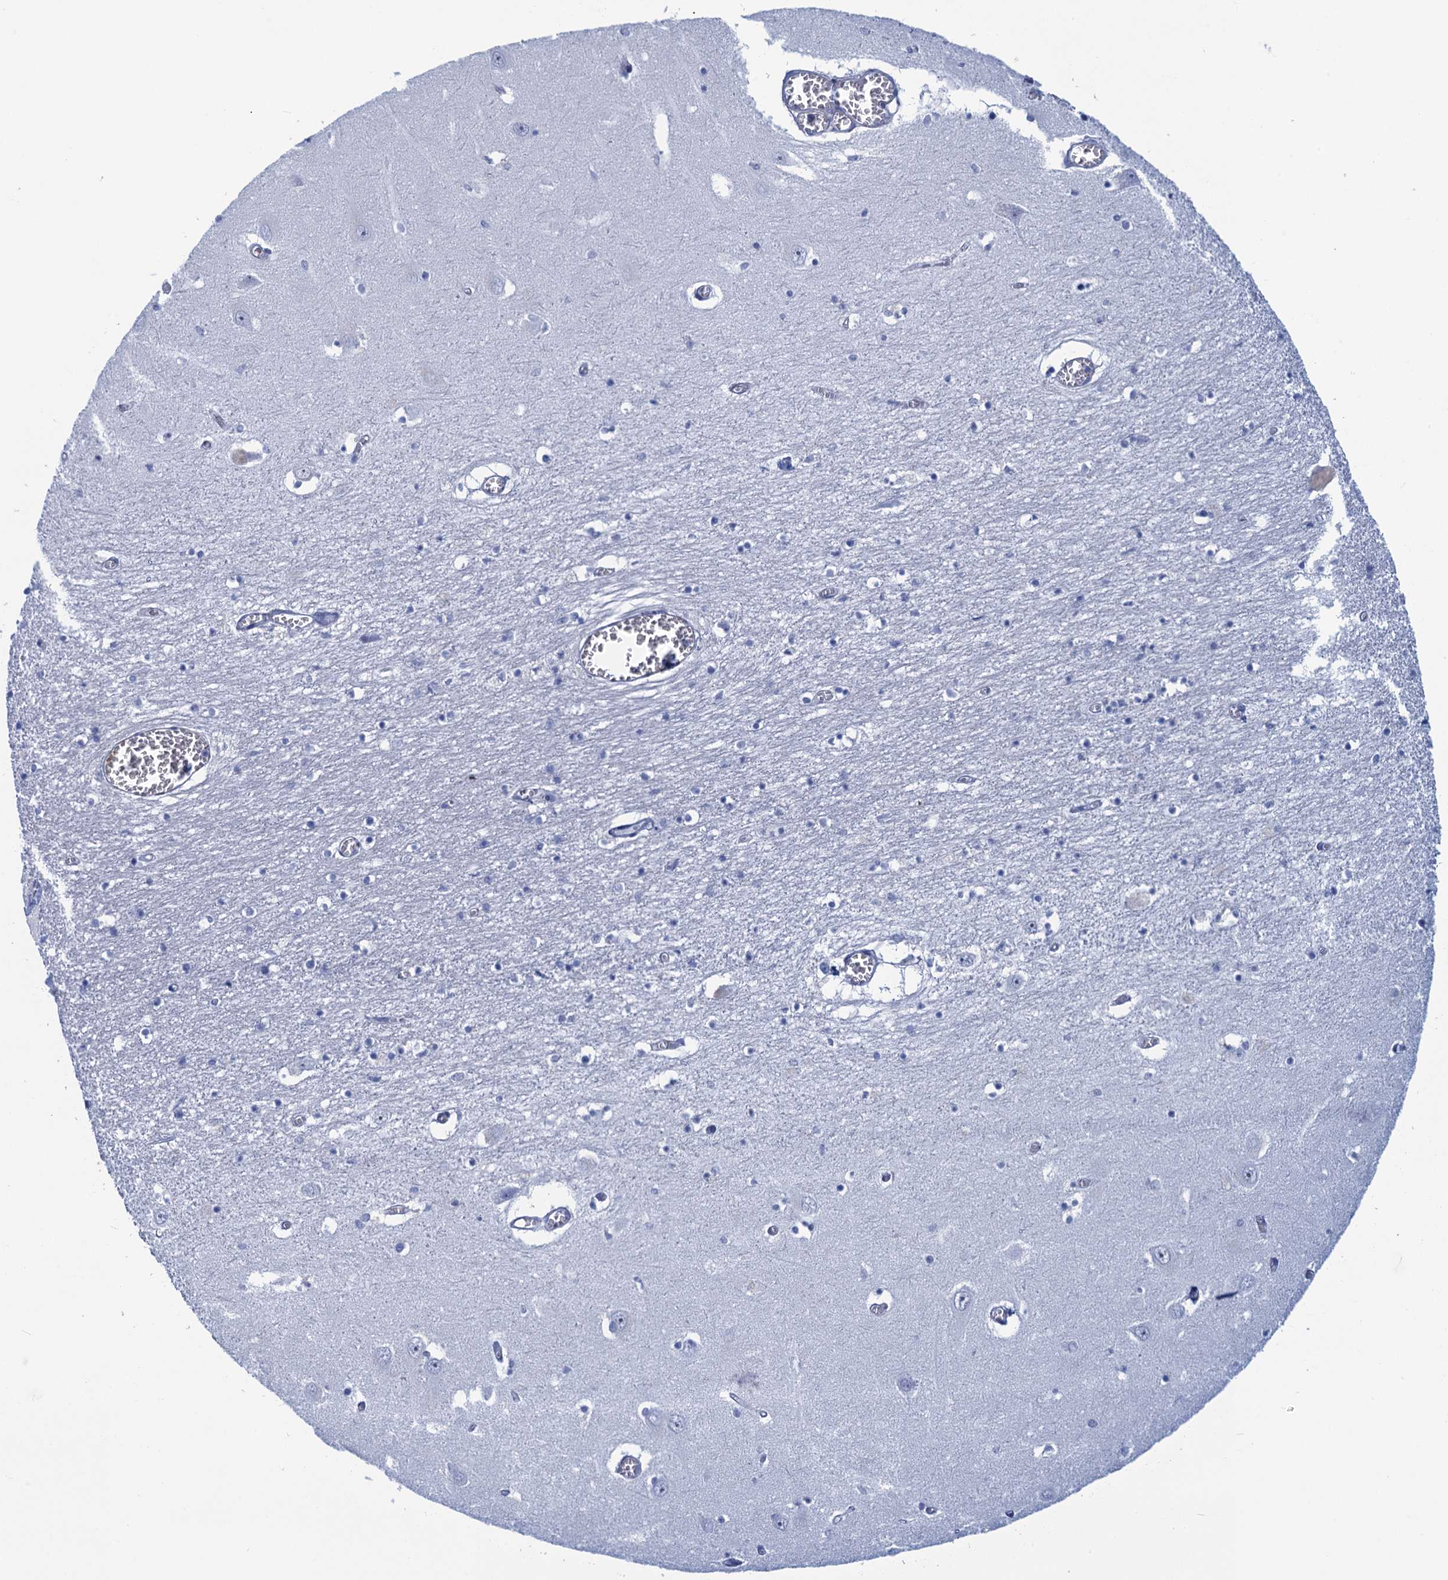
{"staining": {"intensity": "negative", "quantity": "none", "location": "none"}, "tissue": "hippocampus", "cell_type": "Glial cells", "image_type": "normal", "snomed": [{"axis": "morphology", "description": "Normal tissue, NOS"}, {"axis": "topography", "description": "Hippocampus"}], "caption": "Glial cells show no significant positivity in unremarkable hippocampus. The staining is performed using DAB brown chromogen with nuclei counter-stained in using hematoxylin.", "gene": "CALML5", "patient": {"sex": "male", "age": 70}}